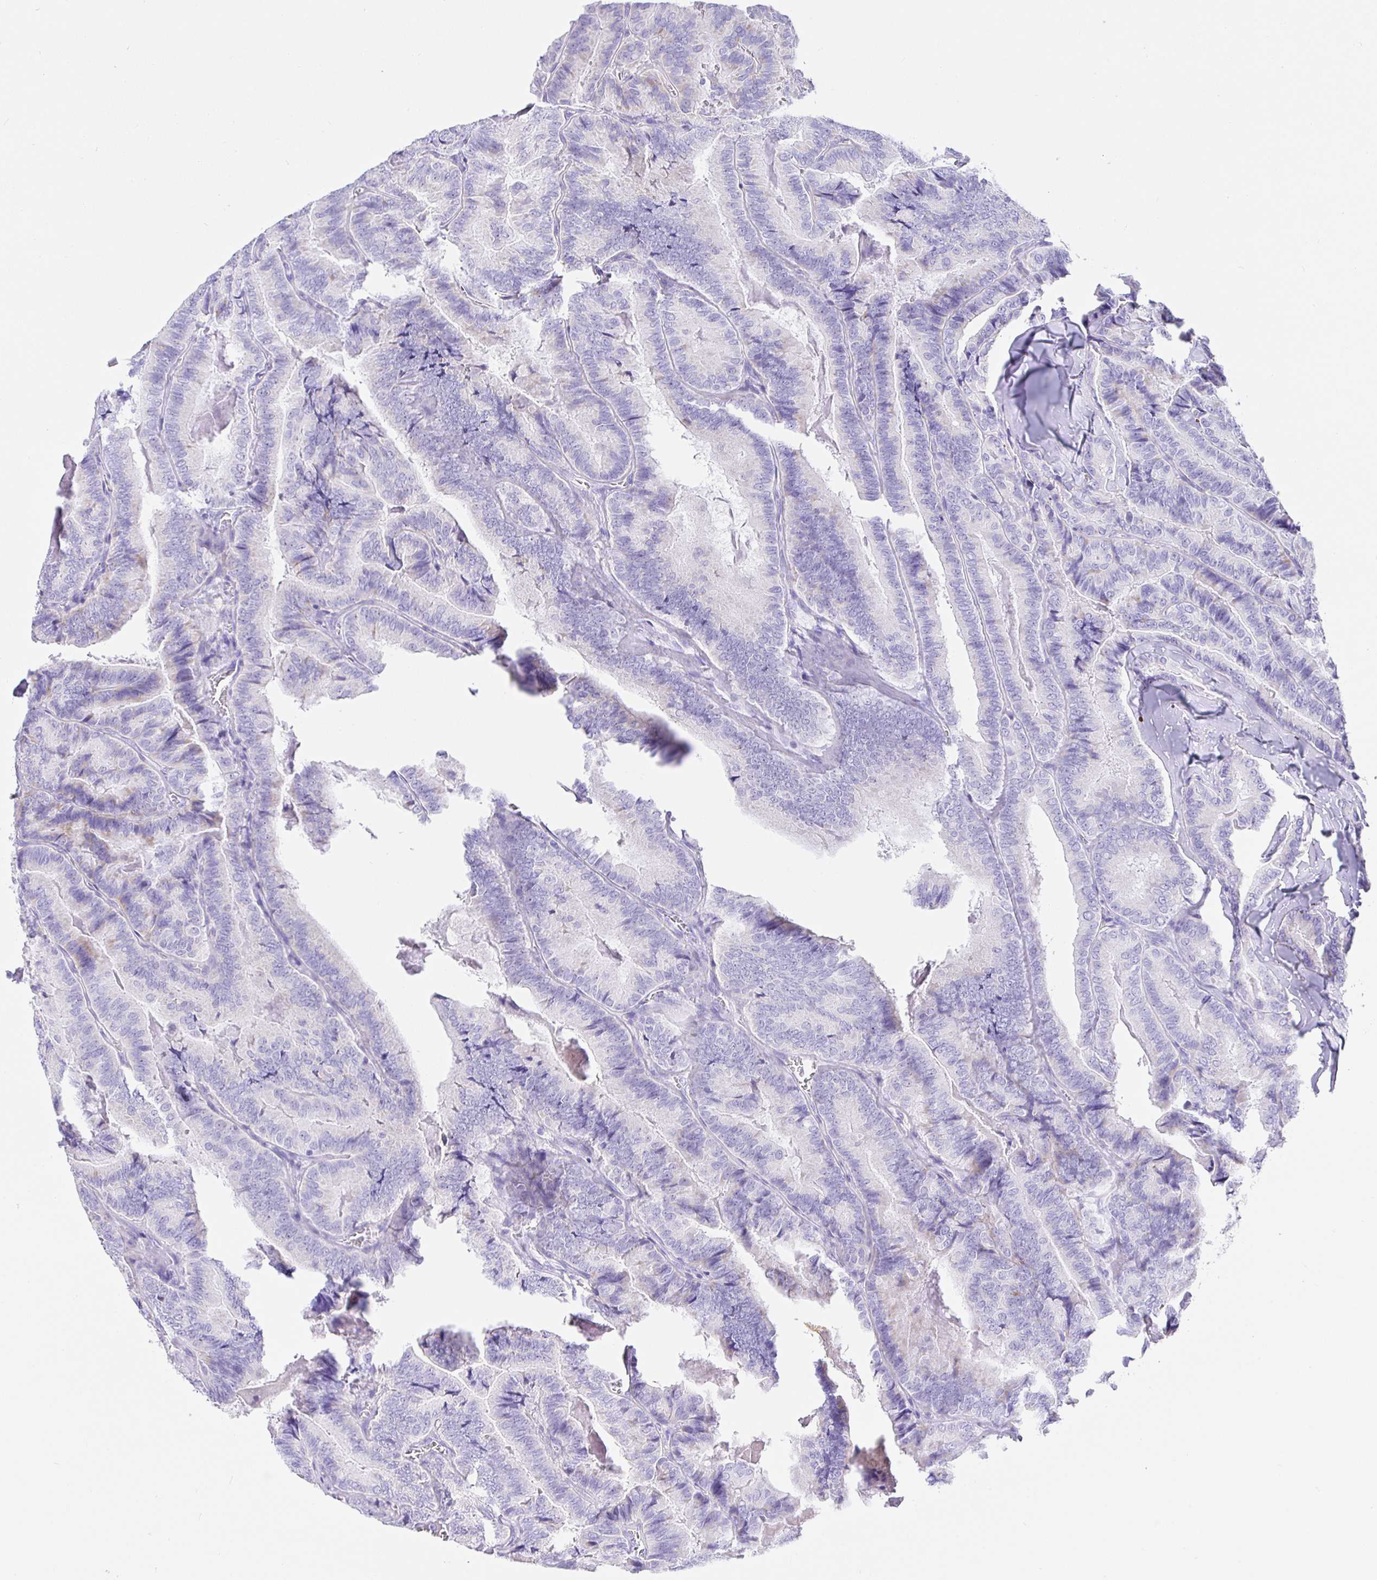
{"staining": {"intensity": "negative", "quantity": "none", "location": "none"}, "tissue": "thyroid cancer", "cell_type": "Tumor cells", "image_type": "cancer", "snomed": [{"axis": "morphology", "description": "Papillary adenocarcinoma, NOS"}, {"axis": "topography", "description": "Thyroid gland"}], "caption": "Thyroid cancer (papillary adenocarcinoma) was stained to show a protein in brown. There is no significant staining in tumor cells.", "gene": "PRAMEF19", "patient": {"sex": "female", "age": 75}}